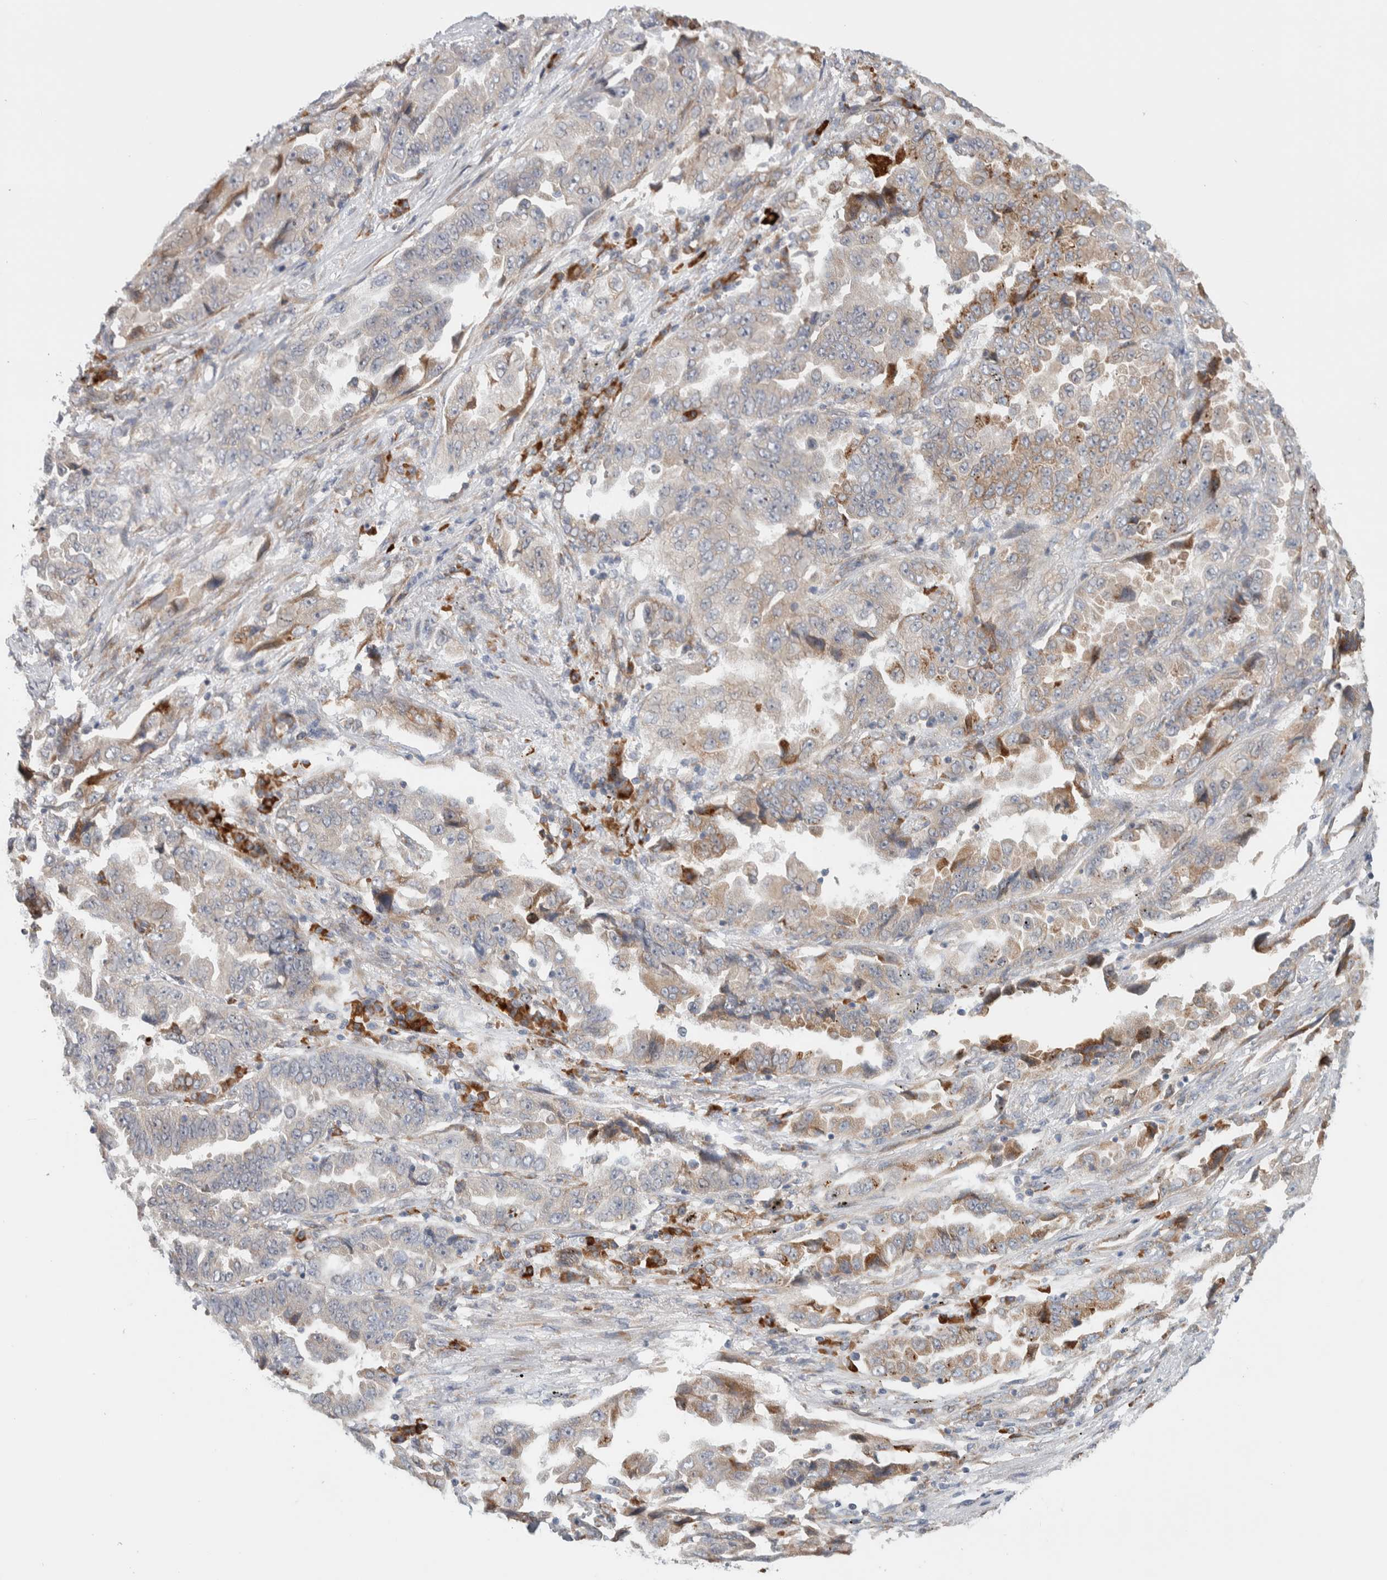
{"staining": {"intensity": "moderate", "quantity": "<25%", "location": "cytoplasmic/membranous"}, "tissue": "lung cancer", "cell_type": "Tumor cells", "image_type": "cancer", "snomed": [{"axis": "morphology", "description": "Adenocarcinoma, NOS"}, {"axis": "topography", "description": "Lung"}], "caption": "Immunohistochemistry of lung cancer displays low levels of moderate cytoplasmic/membranous positivity in approximately <25% of tumor cells.", "gene": "ADCY8", "patient": {"sex": "female", "age": 51}}